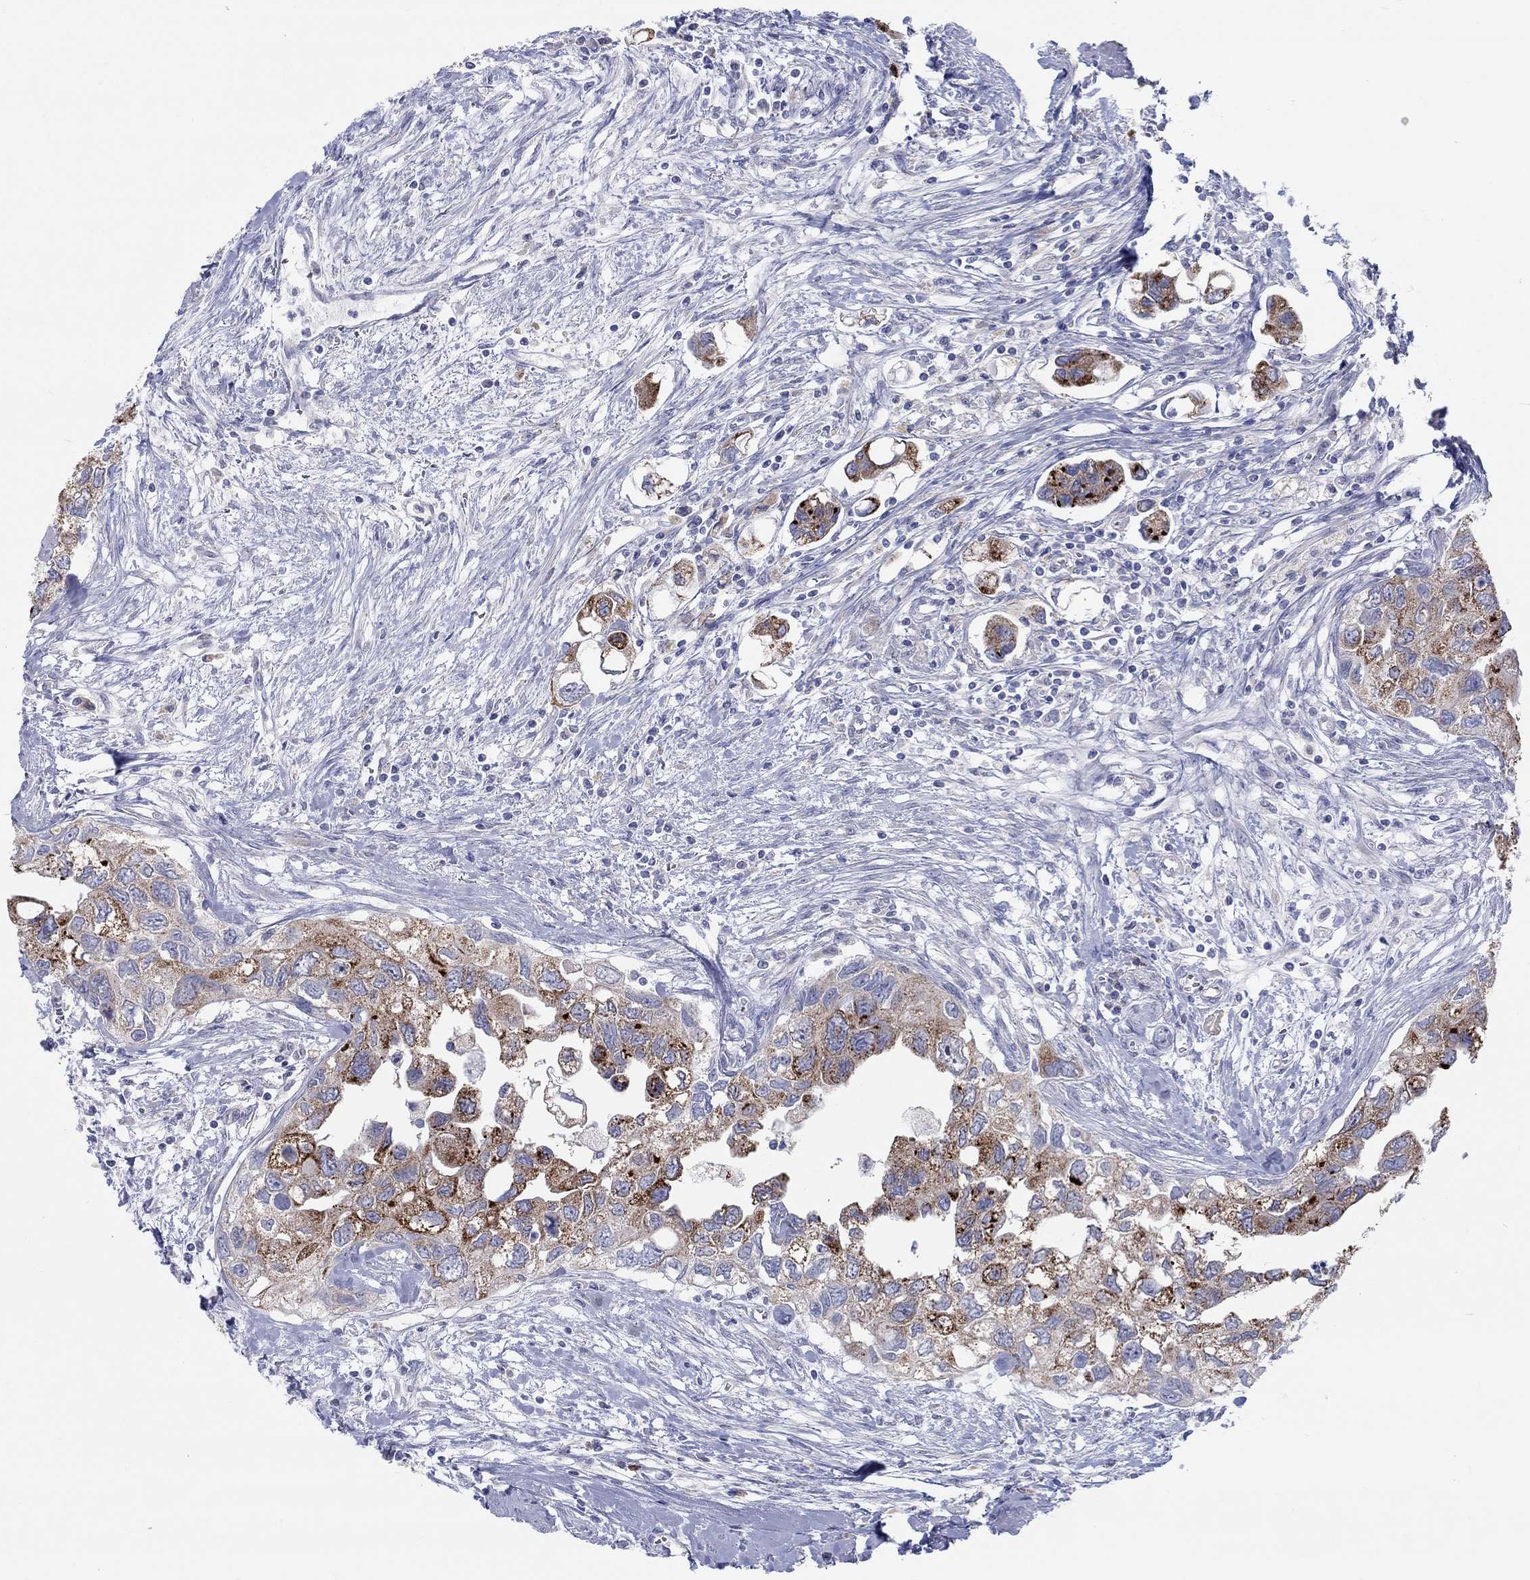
{"staining": {"intensity": "strong", "quantity": ">75%", "location": "cytoplasmic/membranous"}, "tissue": "urothelial cancer", "cell_type": "Tumor cells", "image_type": "cancer", "snomed": [{"axis": "morphology", "description": "Urothelial carcinoma, High grade"}, {"axis": "topography", "description": "Urinary bladder"}], "caption": "Strong cytoplasmic/membranous staining for a protein is appreciated in about >75% of tumor cells of urothelial cancer using IHC.", "gene": "BCO2", "patient": {"sex": "male", "age": 59}}